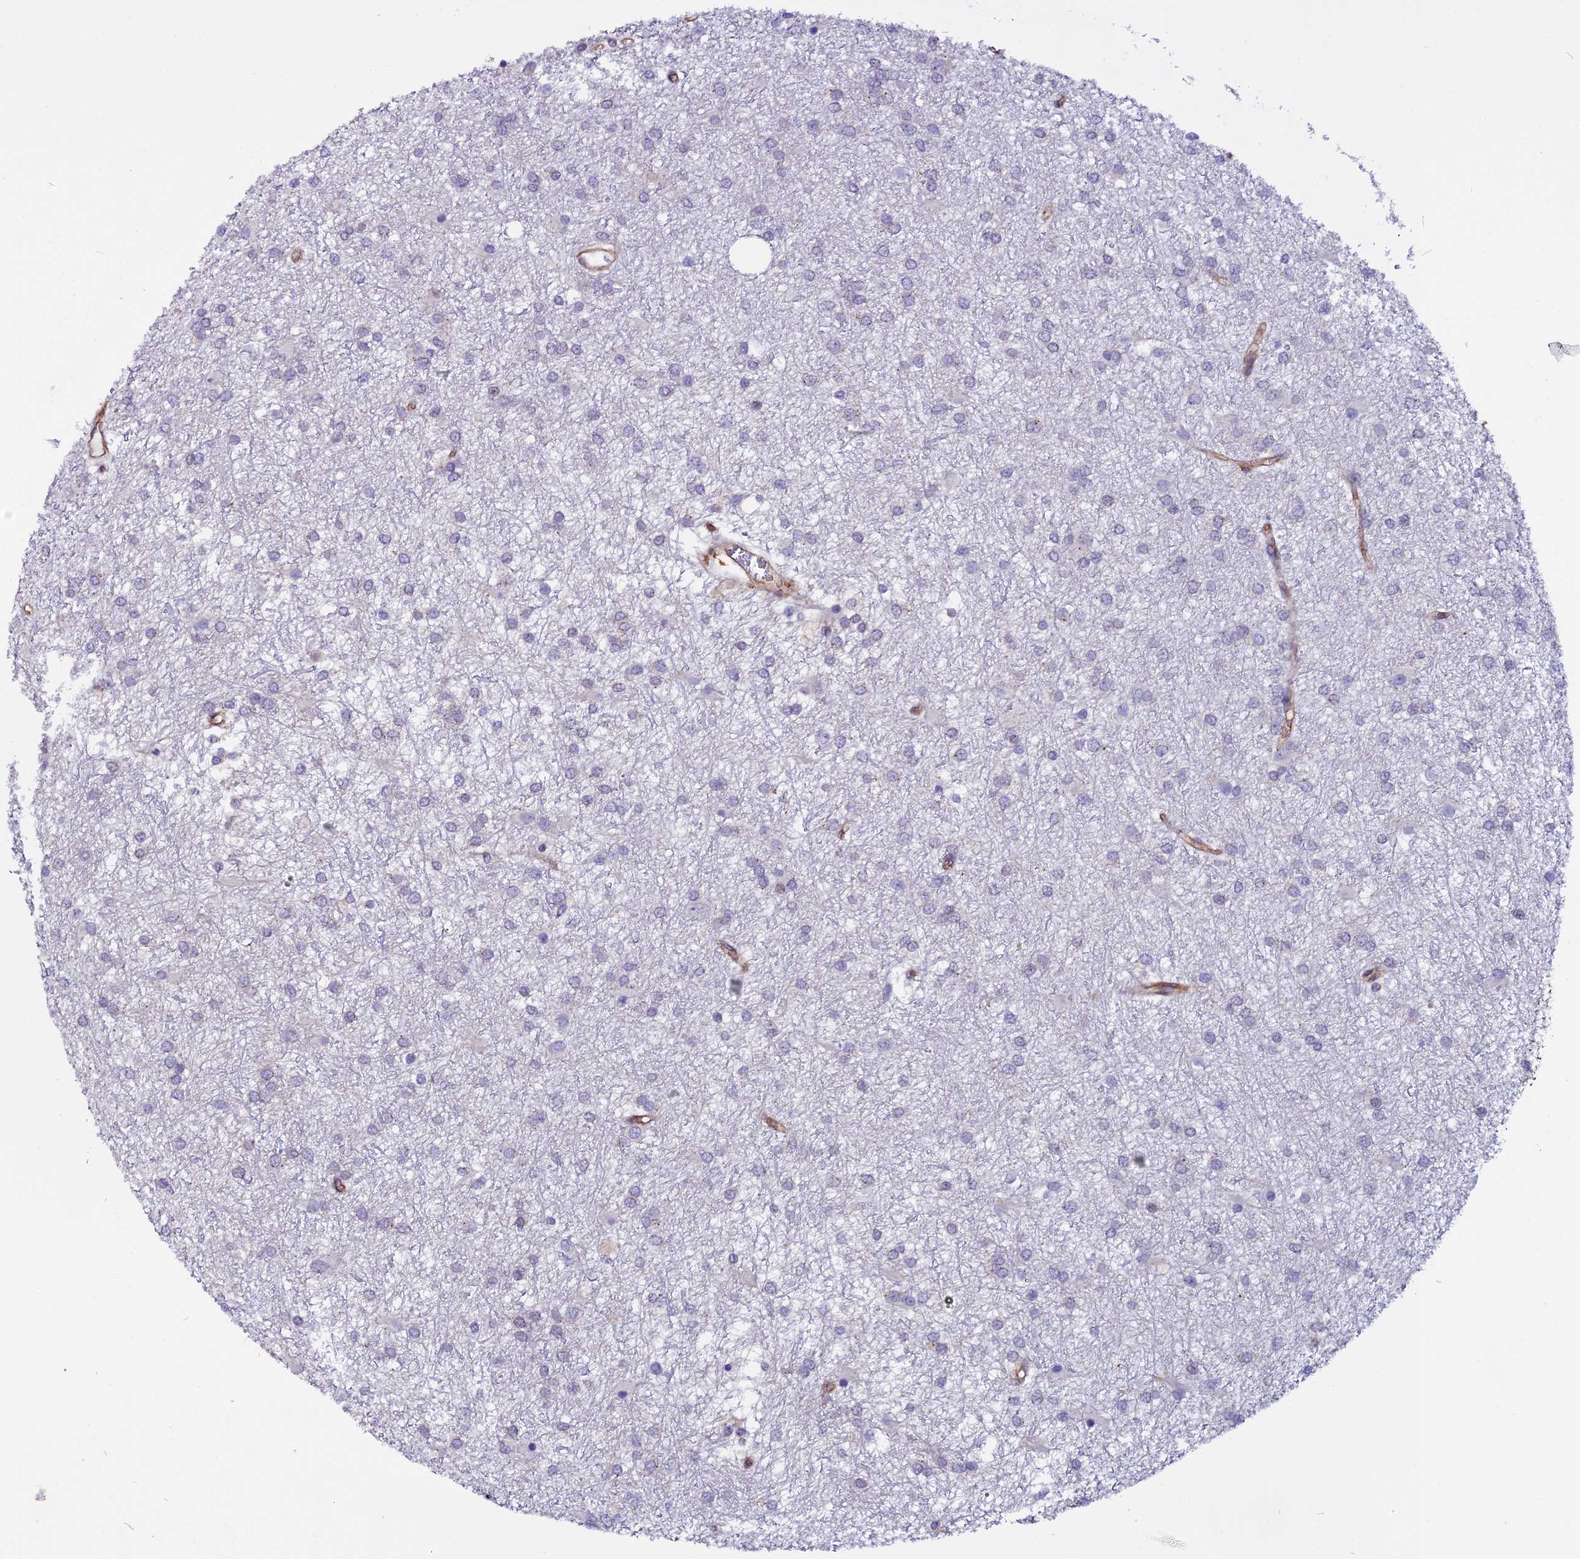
{"staining": {"intensity": "negative", "quantity": "none", "location": "none"}, "tissue": "glioma", "cell_type": "Tumor cells", "image_type": "cancer", "snomed": [{"axis": "morphology", "description": "Glioma, malignant, High grade"}, {"axis": "topography", "description": "Brain"}], "caption": "Malignant glioma (high-grade) was stained to show a protein in brown. There is no significant staining in tumor cells.", "gene": "USP17L15", "patient": {"sex": "female", "age": 50}}